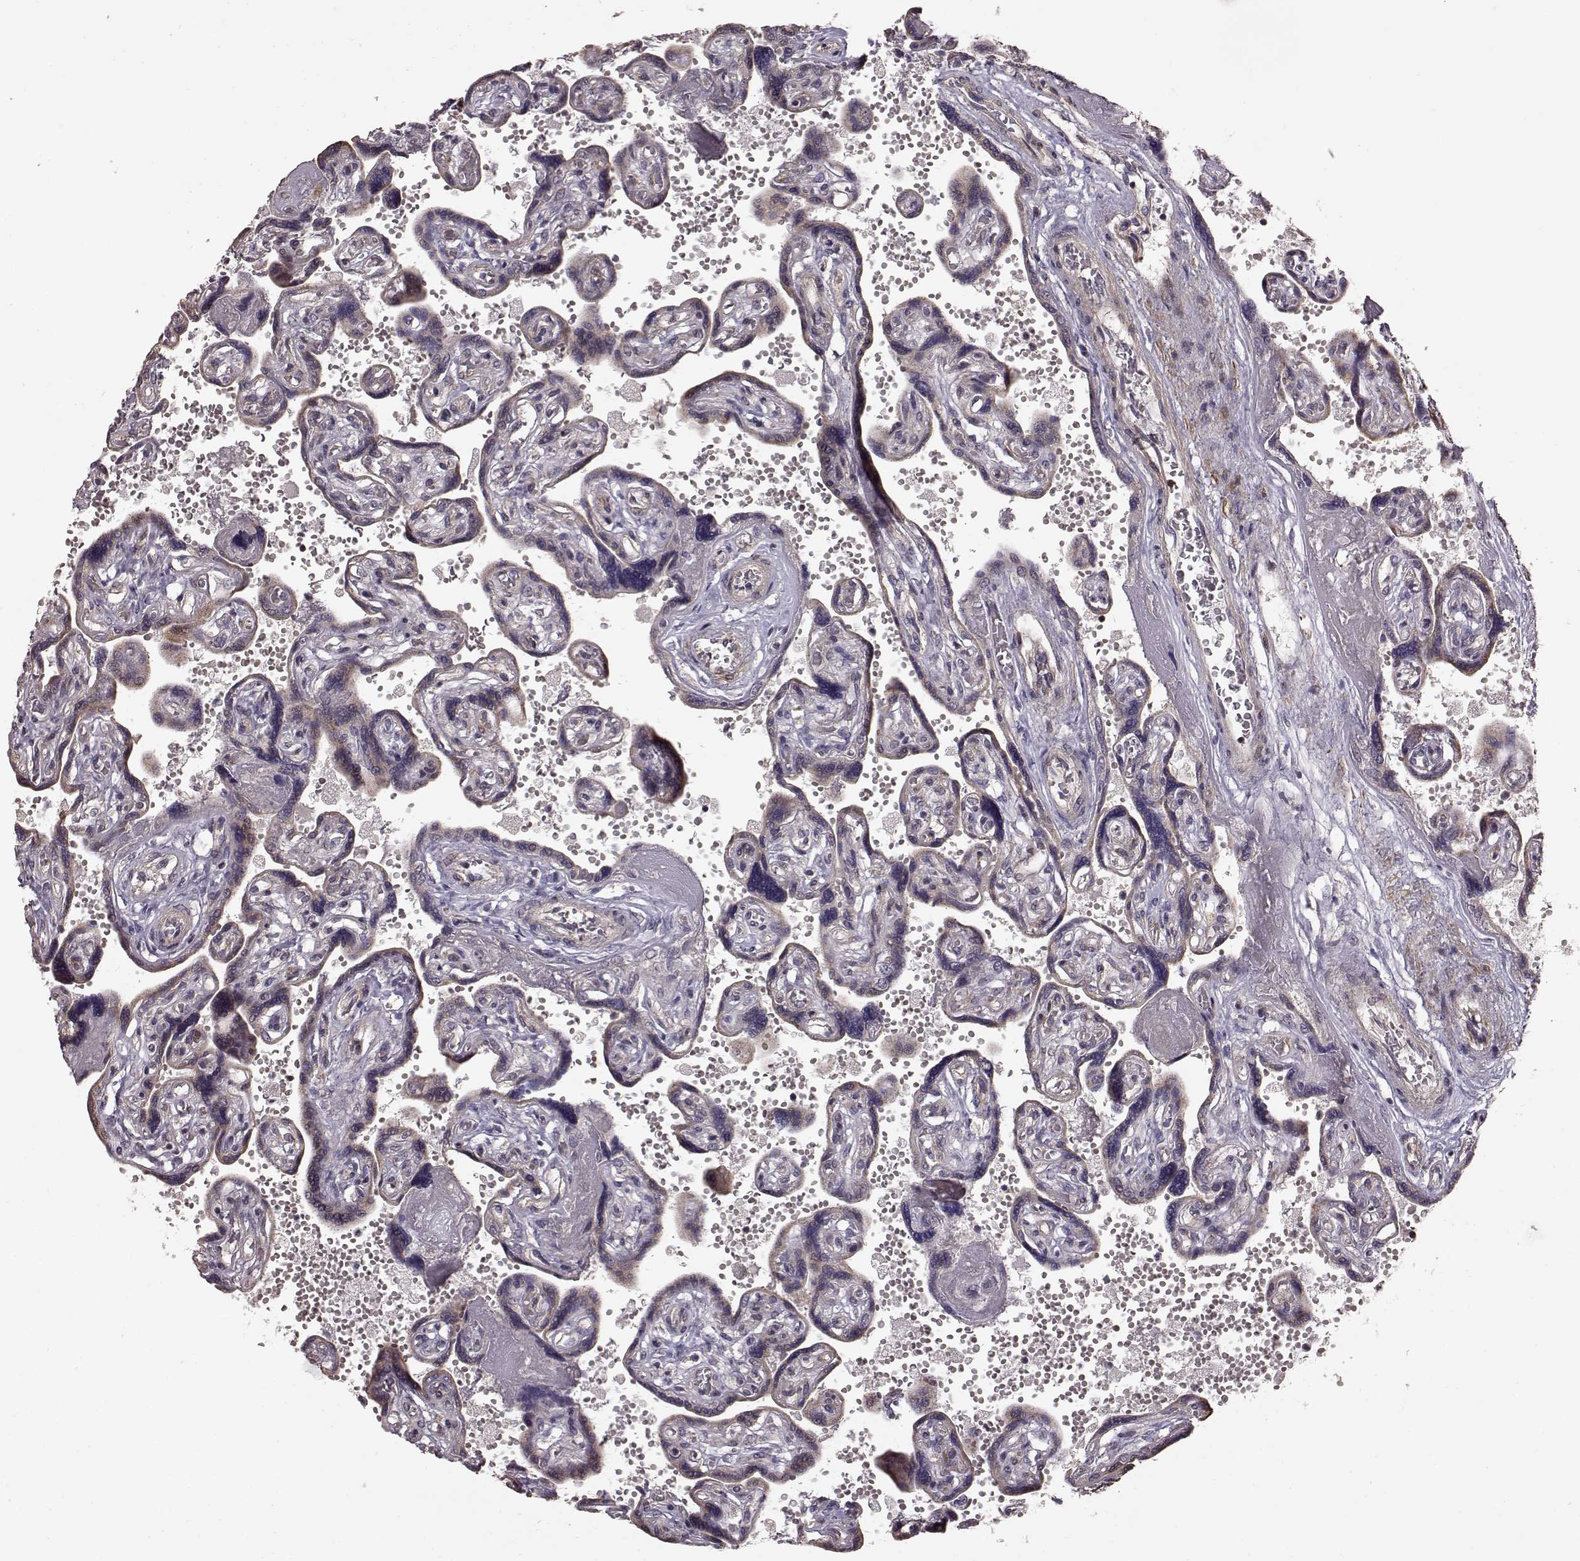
{"staining": {"intensity": "negative", "quantity": "none", "location": "none"}, "tissue": "placenta", "cell_type": "Decidual cells", "image_type": "normal", "snomed": [{"axis": "morphology", "description": "Normal tissue, NOS"}, {"axis": "topography", "description": "Placenta"}], "caption": "High power microscopy histopathology image of an immunohistochemistry photomicrograph of normal placenta, revealing no significant staining in decidual cells.", "gene": "BACH2", "patient": {"sex": "female", "age": 32}}